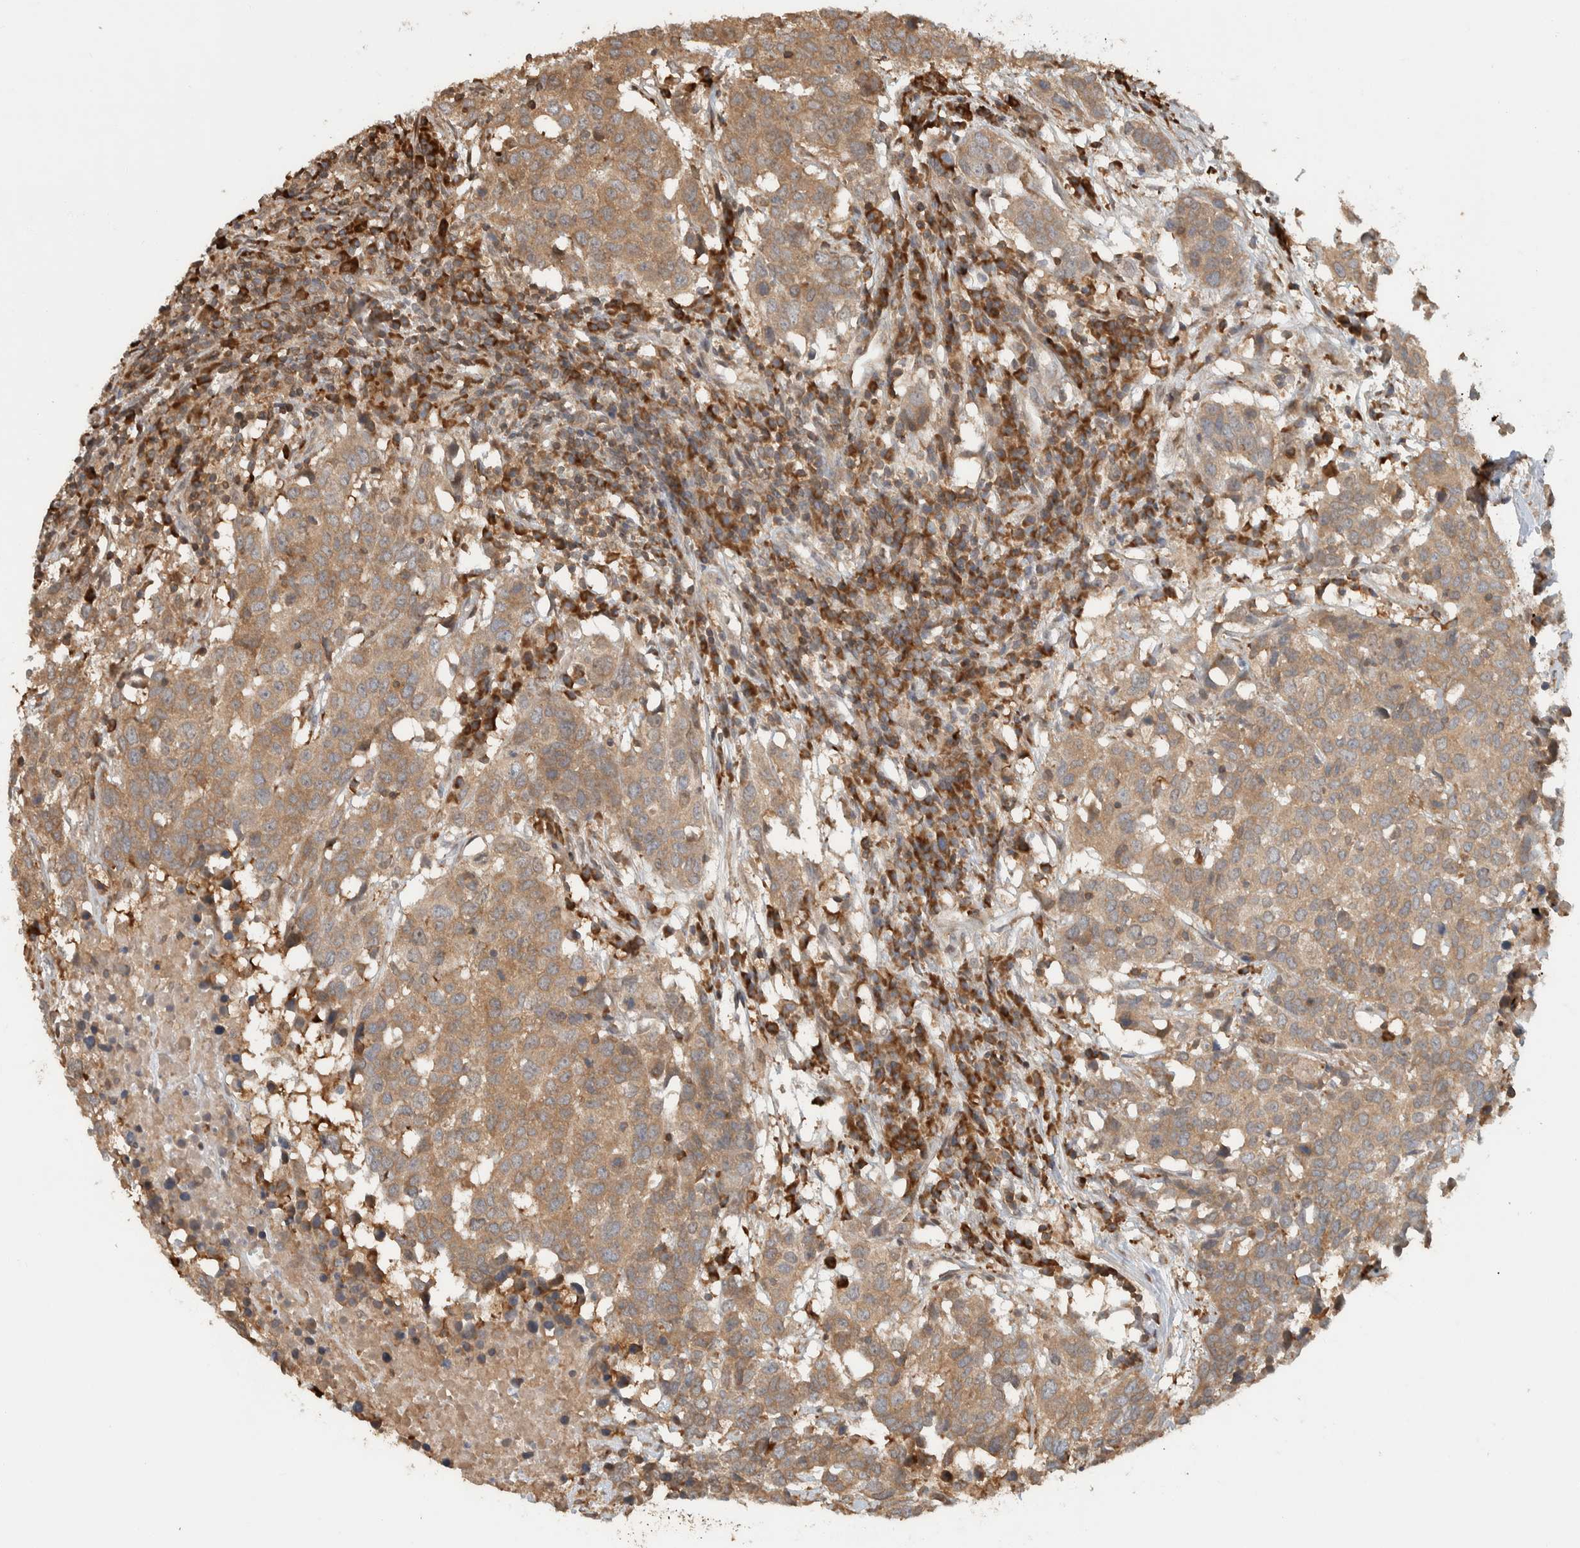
{"staining": {"intensity": "moderate", "quantity": ">75%", "location": "cytoplasmic/membranous"}, "tissue": "head and neck cancer", "cell_type": "Tumor cells", "image_type": "cancer", "snomed": [{"axis": "morphology", "description": "Squamous cell carcinoma, NOS"}, {"axis": "topography", "description": "Head-Neck"}], "caption": "A brown stain highlights moderate cytoplasmic/membranous expression of a protein in human head and neck squamous cell carcinoma tumor cells. Using DAB (brown) and hematoxylin (blue) stains, captured at high magnification using brightfield microscopy.", "gene": "CNTROB", "patient": {"sex": "male", "age": 66}}